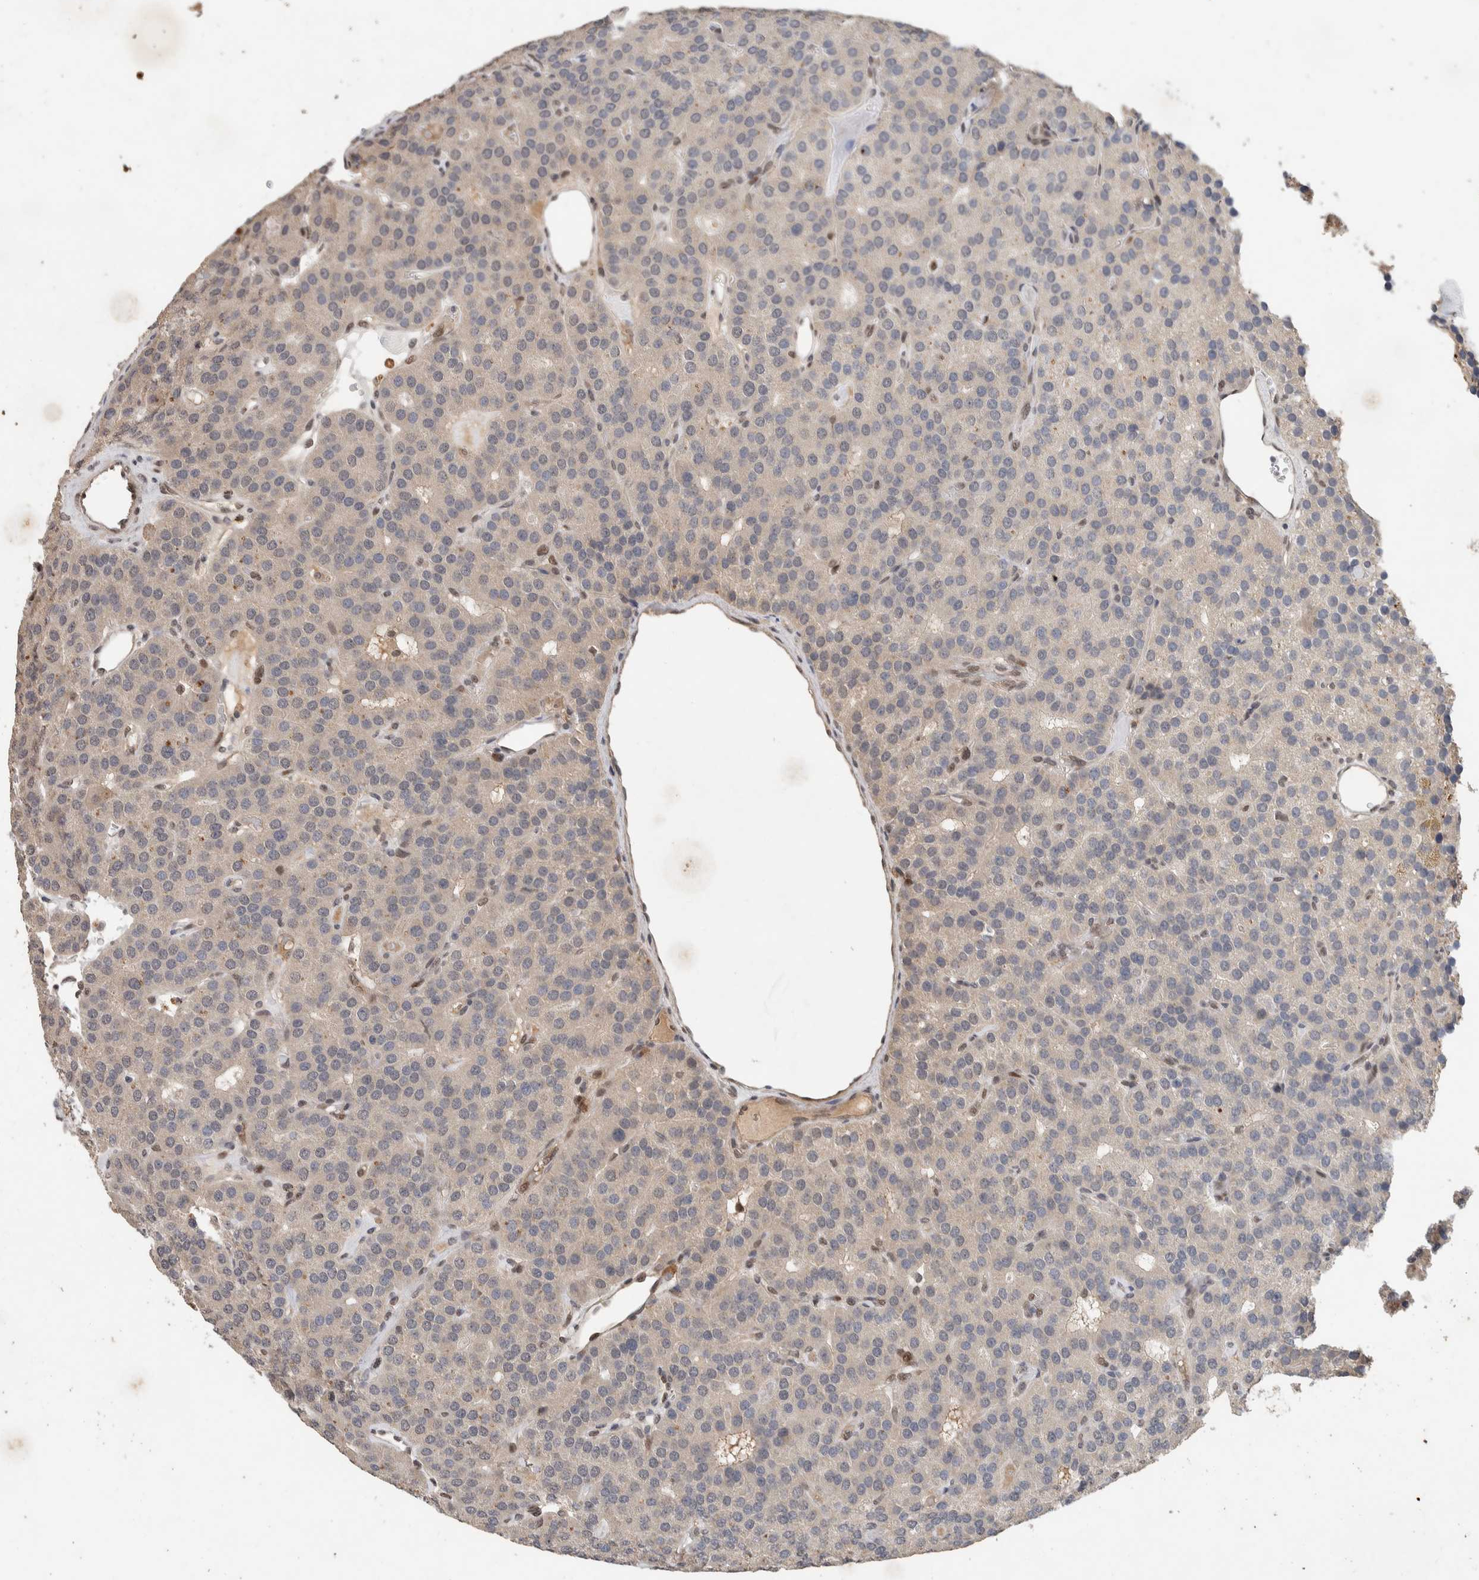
{"staining": {"intensity": "weak", "quantity": "<25%", "location": "cytoplasmic/membranous"}, "tissue": "parathyroid gland", "cell_type": "Glandular cells", "image_type": "normal", "snomed": [{"axis": "morphology", "description": "Normal tissue, NOS"}, {"axis": "morphology", "description": "Adenoma, NOS"}, {"axis": "topography", "description": "Parathyroid gland"}], "caption": "An image of parathyroid gland stained for a protein demonstrates no brown staining in glandular cells. (IHC, brightfield microscopy, high magnification).", "gene": "CYSRT1", "patient": {"sex": "female", "age": 86}}